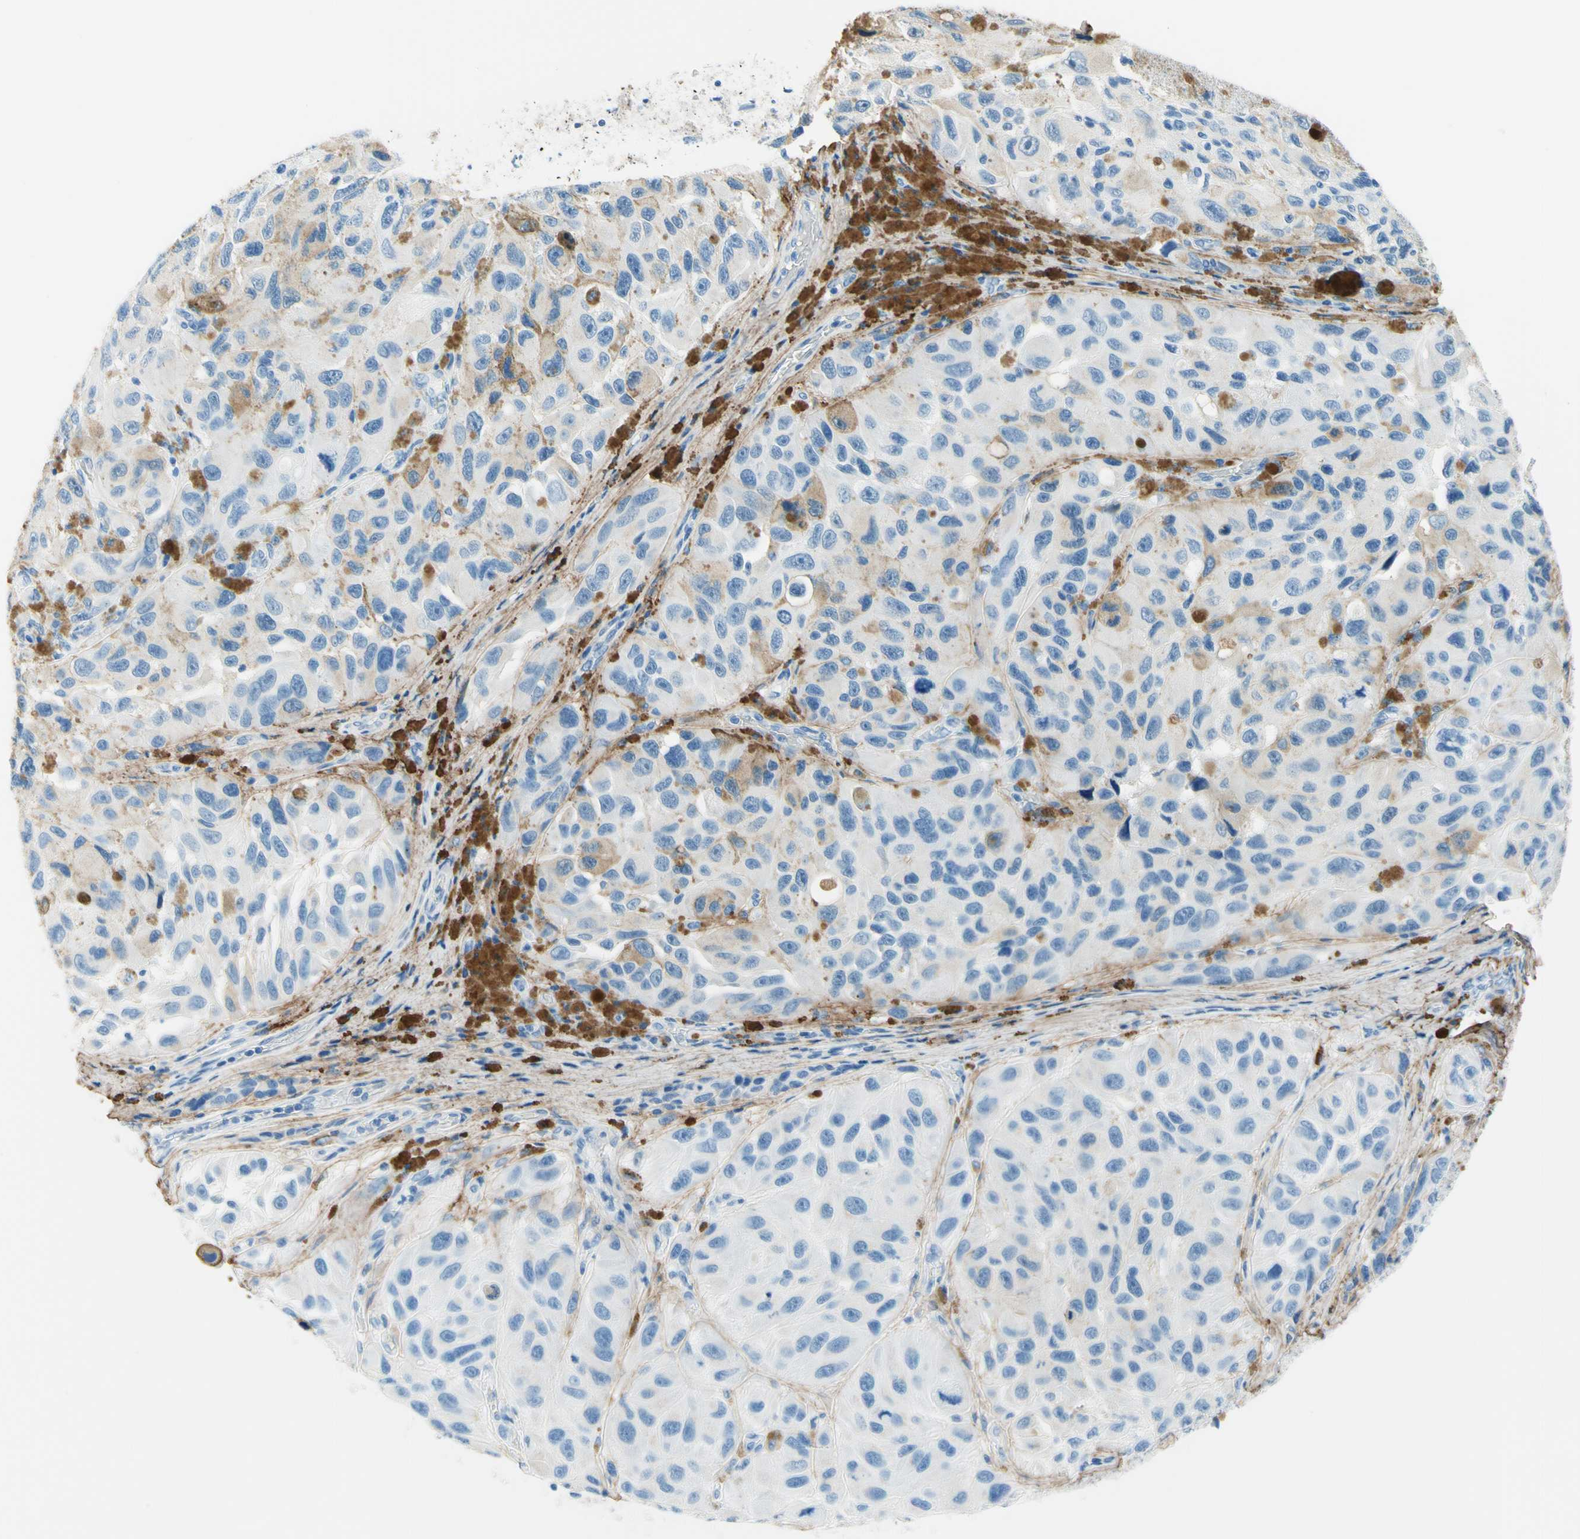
{"staining": {"intensity": "negative", "quantity": "none", "location": "none"}, "tissue": "melanoma", "cell_type": "Tumor cells", "image_type": "cancer", "snomed": [{"axis": "morphology", "description": "Malignant melanoma, NOS"}, {"axis": "topography", "description": "Skin"}], "caption": "Human malignant melanoma stained for a protein using immunohistochemistry (IHC) displays no staining in tumor cells.", "gene": "MFAP5", "patient": {"sex": "female", "age": 73}}